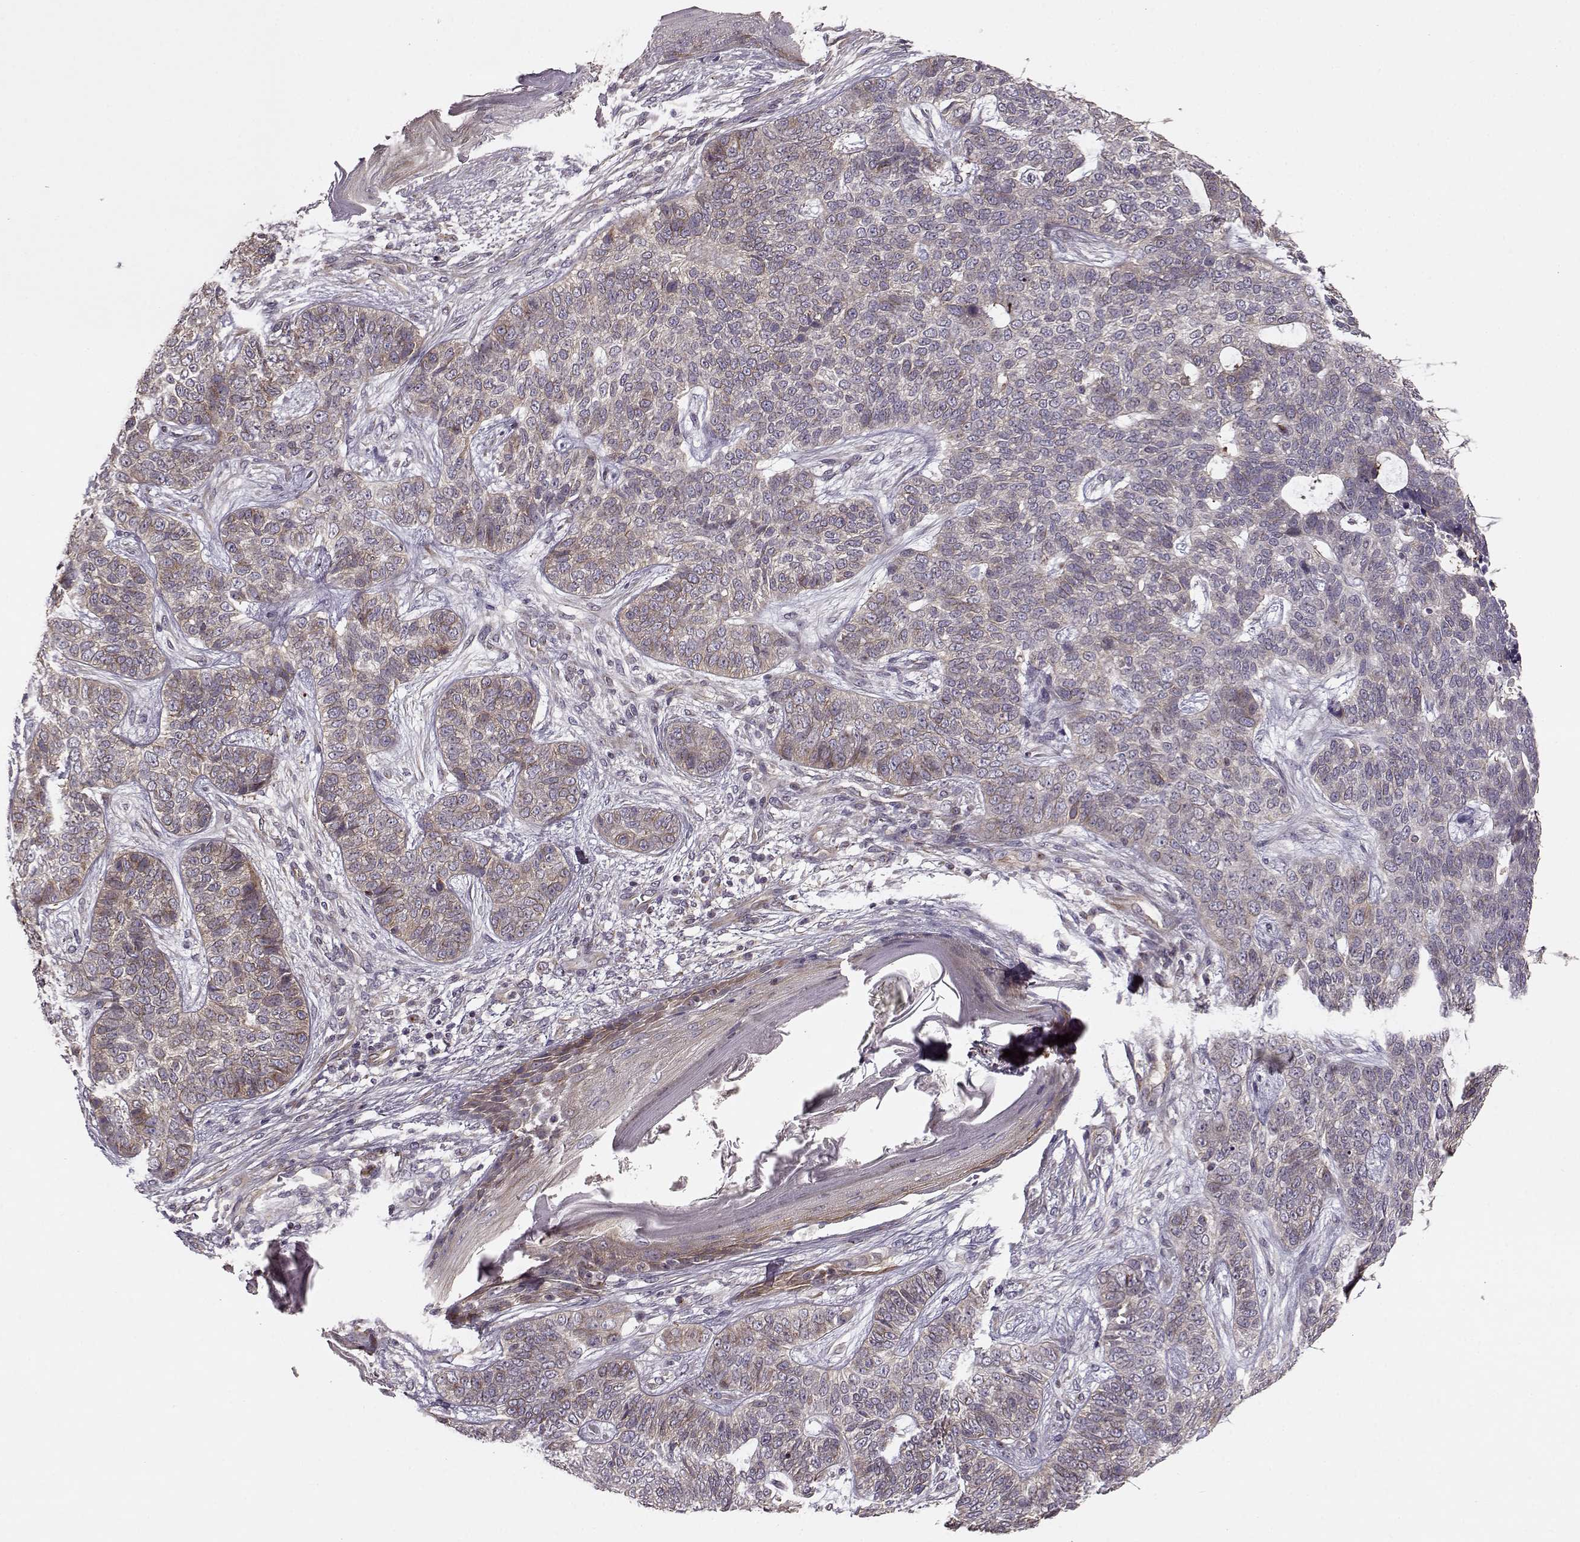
{"staining": {"intensity": "negative", "quantity": "none", "location": "none"}, "tissue": "skin cancer", "cell_type": "Tumor cells", "image_type": "cancer", "snomed": [{"axis": "morphology", "description": "Basal cell carcinoma"}, {"axis": "topography", "description": "Skin"}], "caption": "The photomicrograph demonstrates no significant staining in tumor cells of basal cell carcinoma (skin).", "gene": "MTR", "patient": {"sex": "female", "age": 69}}